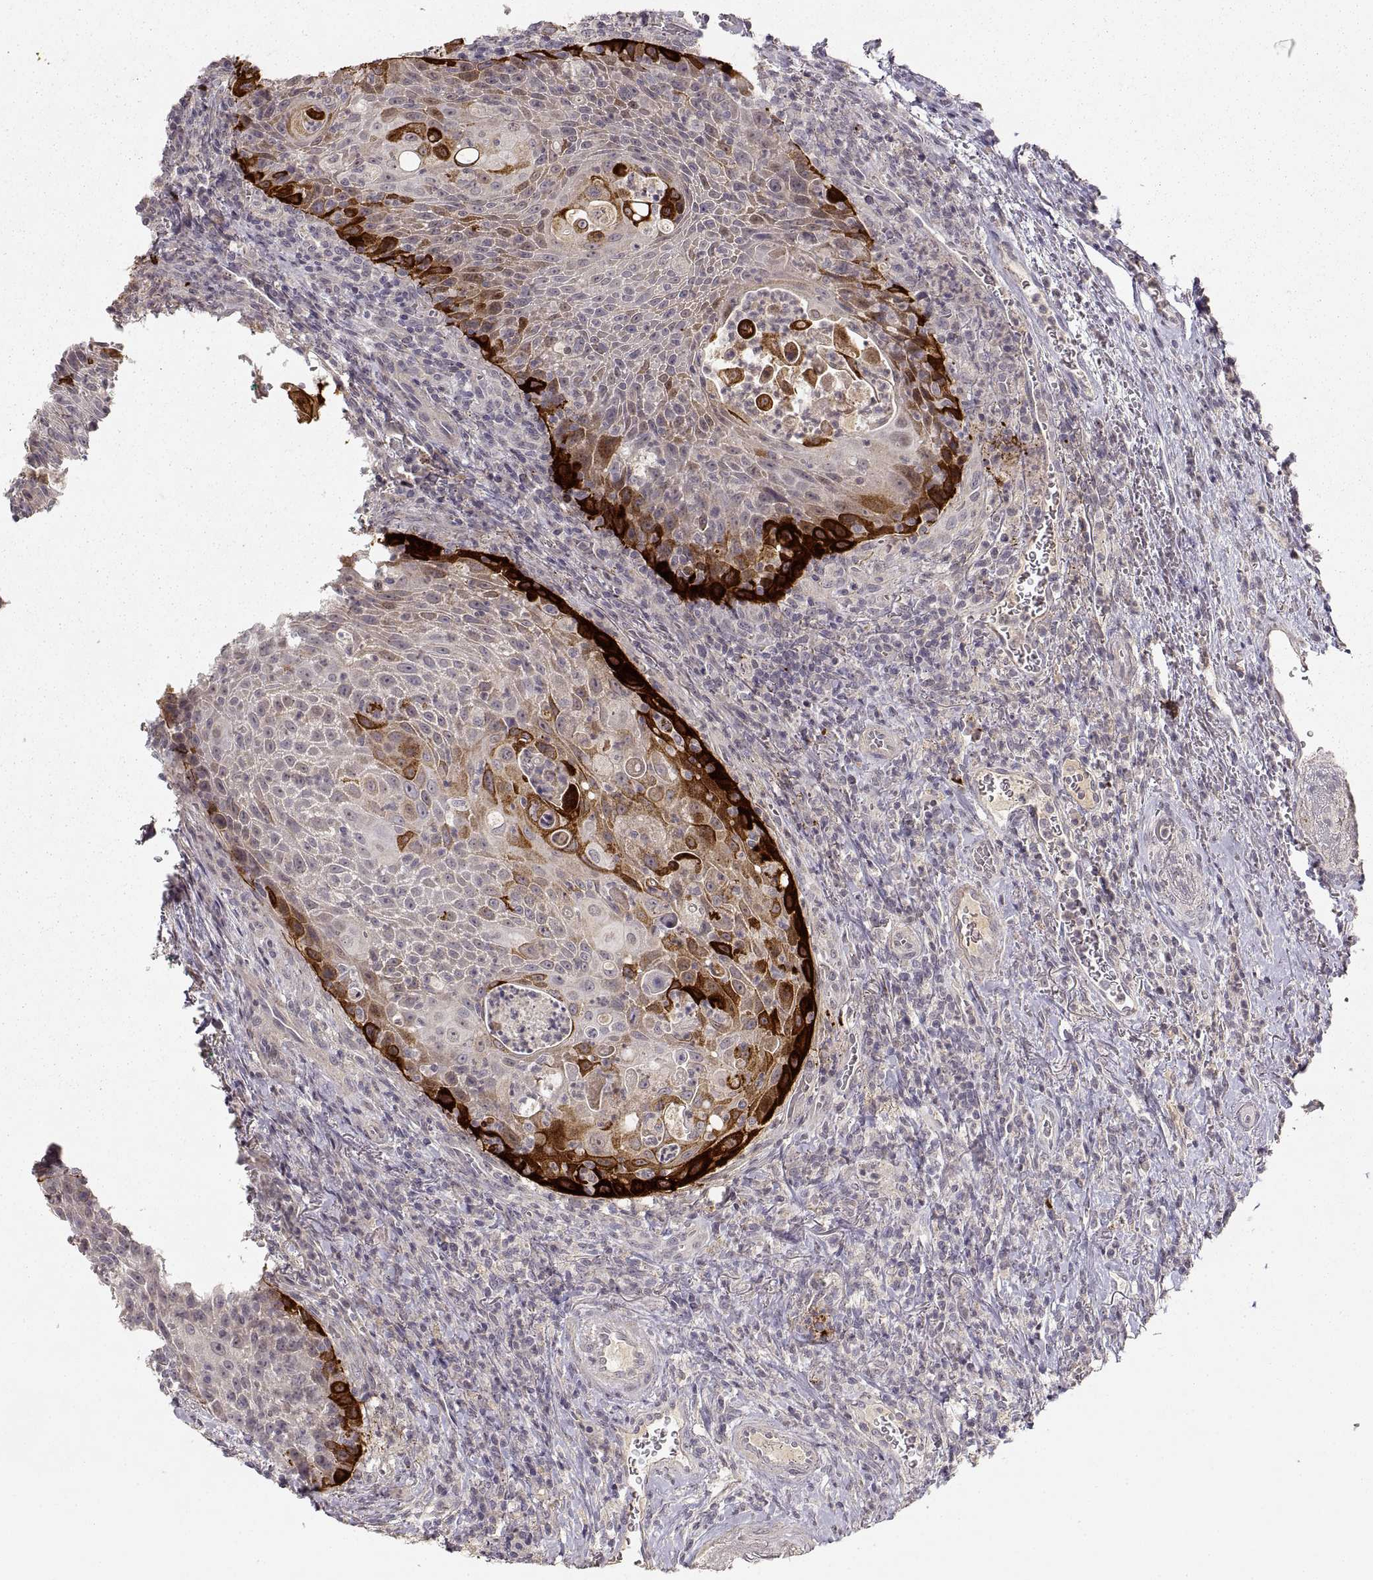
{"staining": {"intensity": "strong", "quantity": "<25%", "location": "cytoplasmic/membranous"}, "tissue": "head and neck cancer", "cell_type": "Tumor cells", "image_type": "cancer", "snomed": [{"axis": "morphology", "description": "Squamous cell carcinoma, NOS"}, {"axis": "topography", "description": "Head-Neck"}], "caption": "Tumor cells demonstrate medium levels of strong cytoplasmic/membranous expression in about <25% of cells in human head and neck squamous cell carcinoma. Using DAB (3,3'-diaminobenzidine) (brown) and hematoxylin (blue) stains, captured at high magnification using brightfield microscopy.", "gene": "LAMC2", "patient": {"sex": "male", "age": 69}}